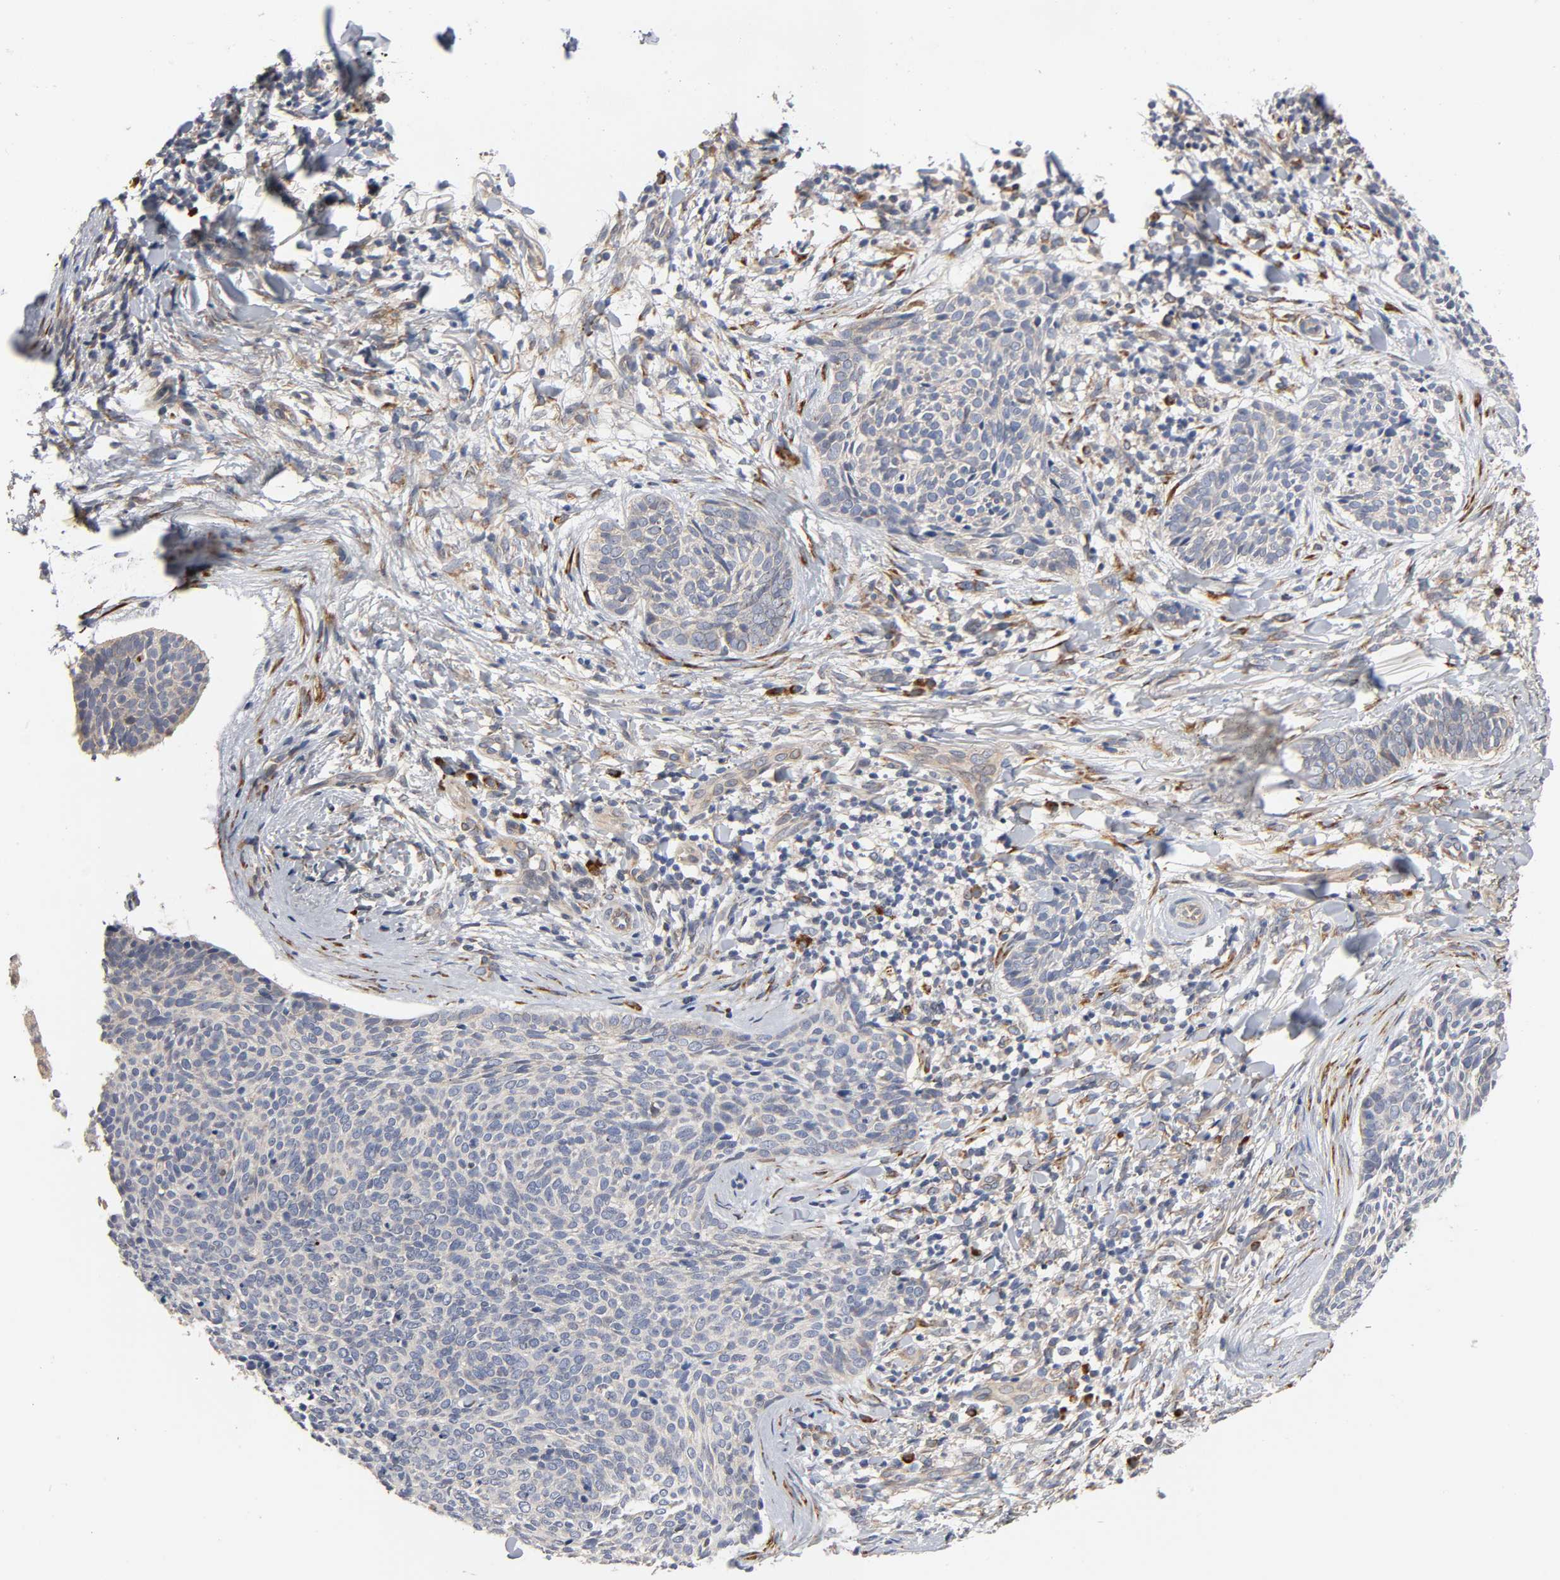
{"staining": {"intensity": "negative", "quantity": "none", "location": "none"}, "tissue": "skin cancer", "cell_type": "Tumor cells", "image_type": "cancer", "snomed": [{"axis": "morphology", "description": "Normal tissue, NOS"}, {"axis": "morphology", "description": "Basal cell carcinoma"}, {"axis": "topography", "description": "Skin"}], "caption": "Tumor cells are negative for protein expression in human skin cancer.", "gene": "HDLBP", "patient": {"sex": "female", "age": 57}}